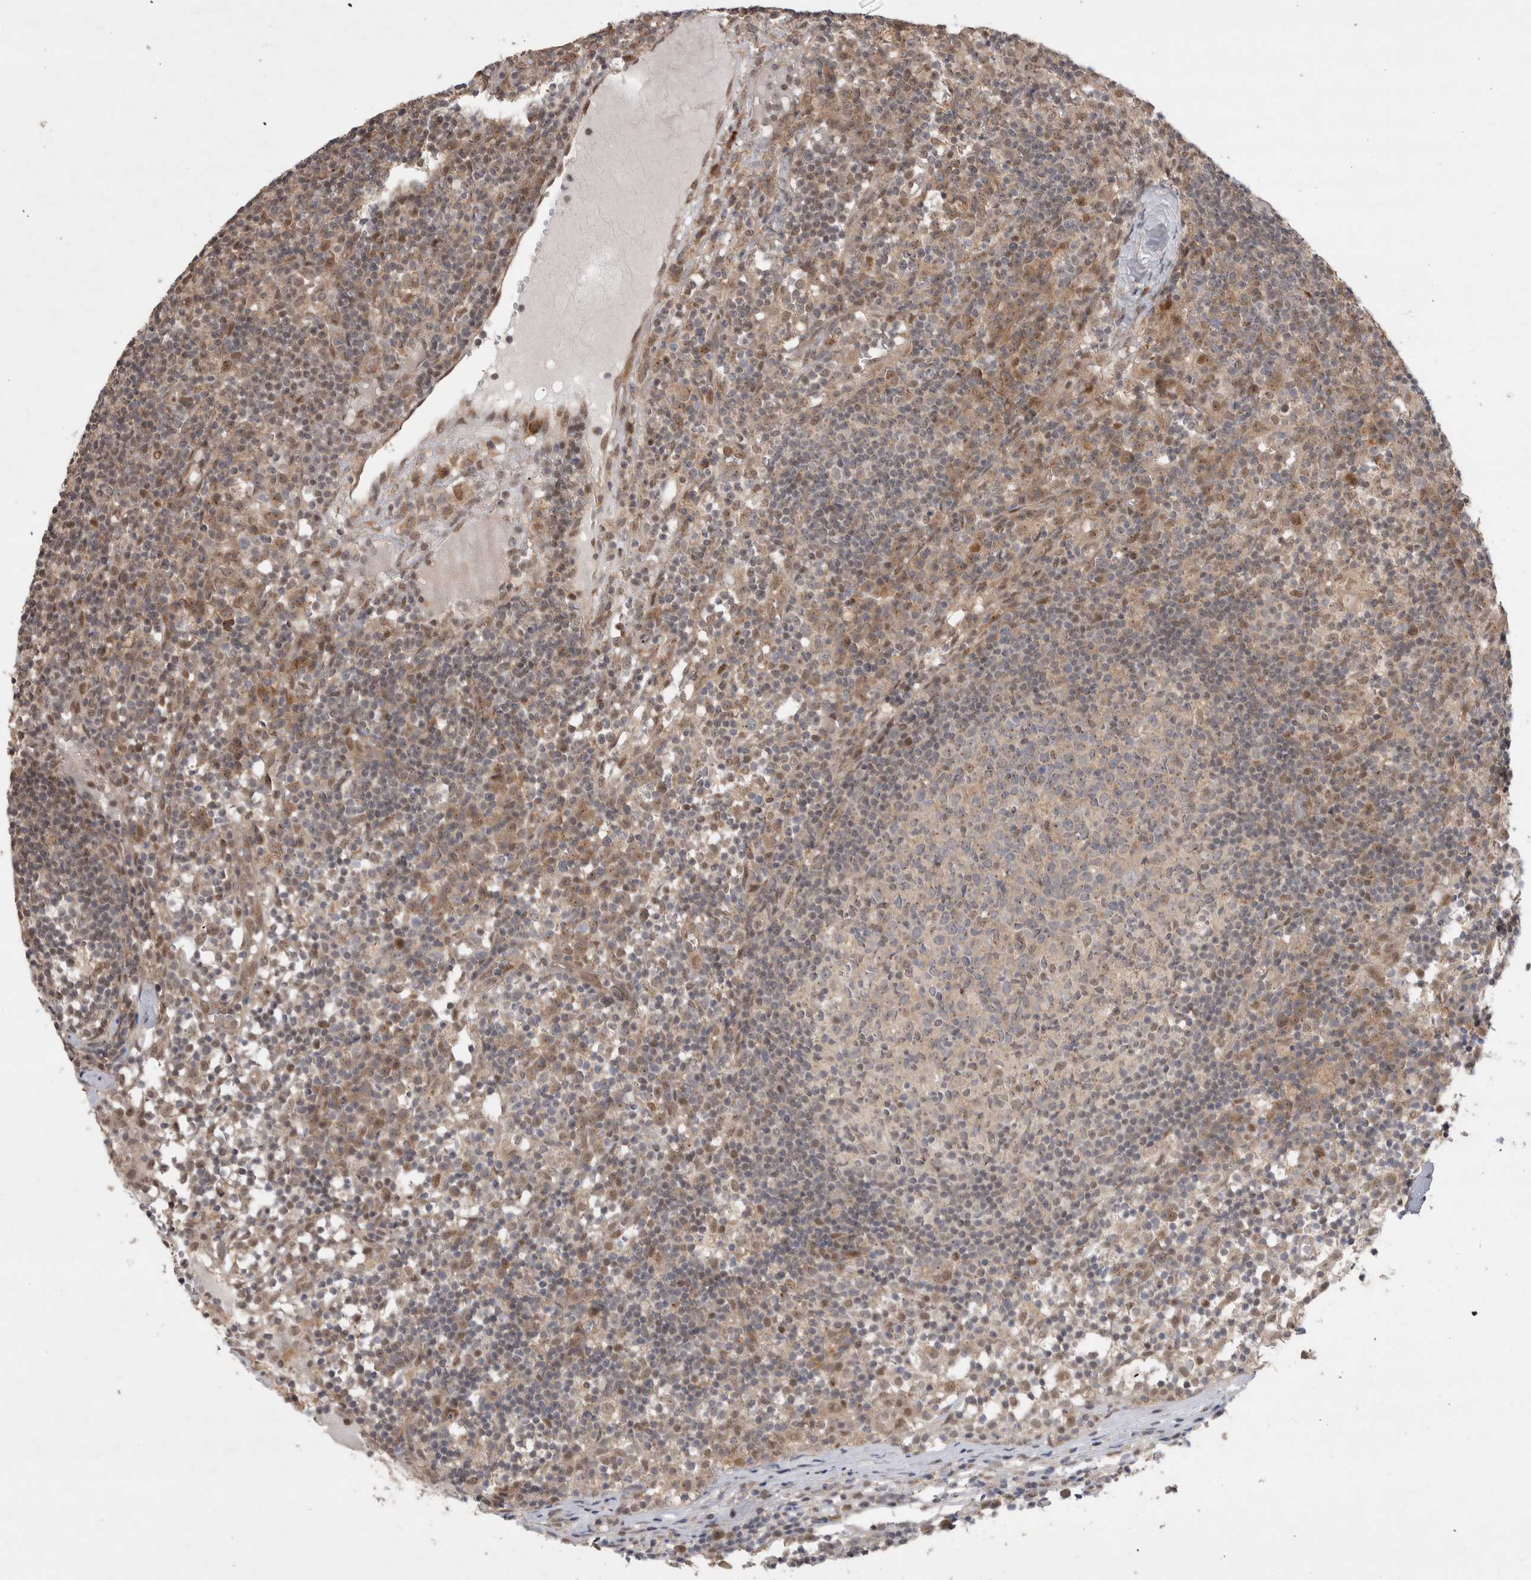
{"staining": {"intensity": "weak", "quantity": "<25%", "location": "cytoplasmic/membranous"}, "tissue": "lymph node", "cell_type": "Germinal center cells", "image_type": "normal", "snomed": [{"axis": "morphology", "description": "Normal tissue, NOS"}, {"axis": "morphology", "description": "Inflammation, NOS"}, {"axis": "topography", "description": "Lymph node"}], "caption": "This image is of normal lymph node stained with immunohistochemistry (IHC) to label a protein in brown with the nuclei are counter-stained blue. There is no expression in germinal center cells.", "gene": "SLC29A1", "patient": {"sex": "male", "age": 55}}